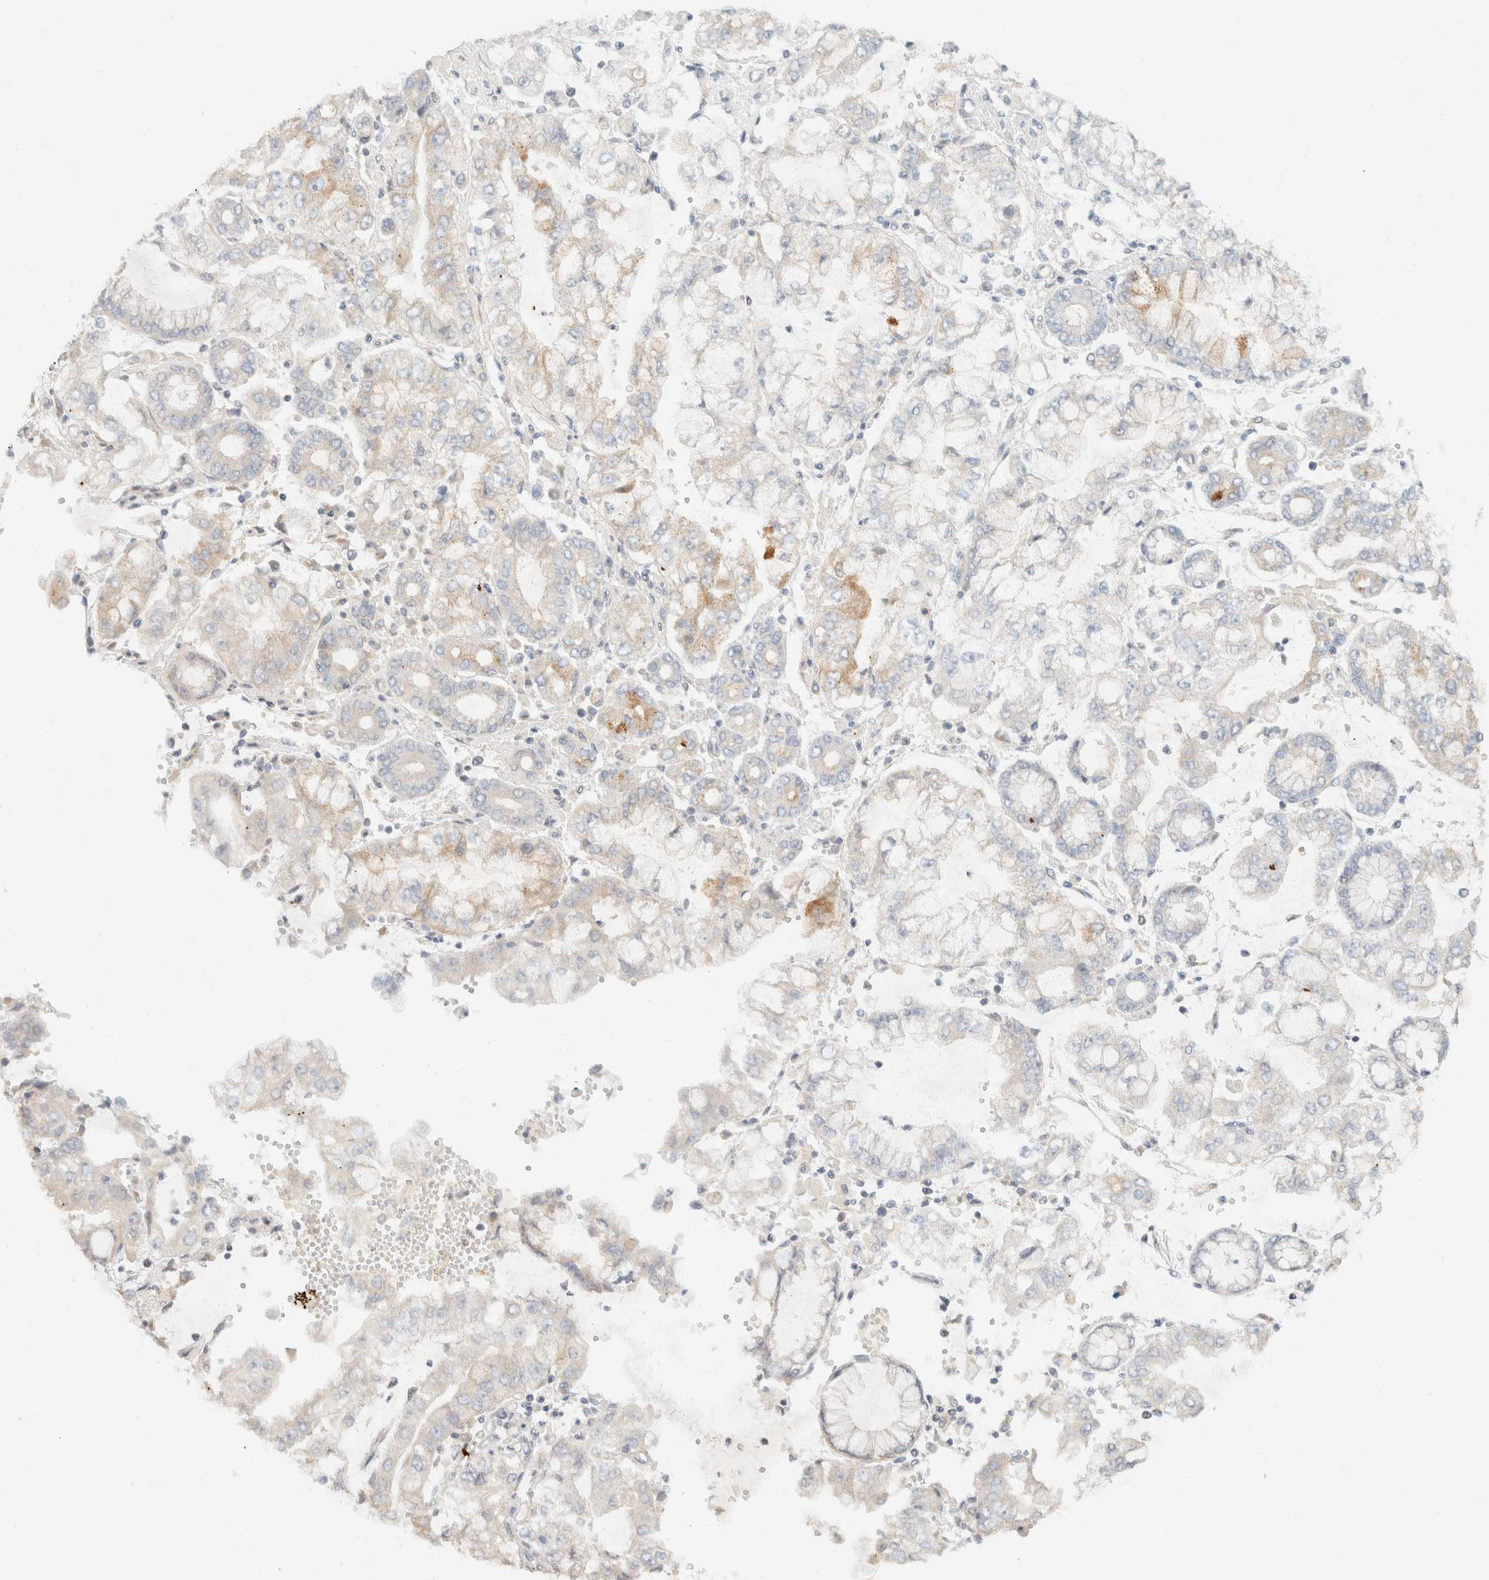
{"staining": {"intensity": "weak", "quantity": "<25%", "location": "cytoplasmic/membranous"}, "tissue": "stomach cancer", "cell_type": "Tumor cells", "image_type": "cancer", "snomed": [{"axis": "morphology", "description": "Adenocarcinoma, NOS"}, {"axis": "topography", "description": "Stomach"}], "caption": "The histopathology image displays no significant positivity in tumor cells of adenocarcinoma (stomach).", "gene": "TACC1", "patient": {"sex": "male", "age": 76}}